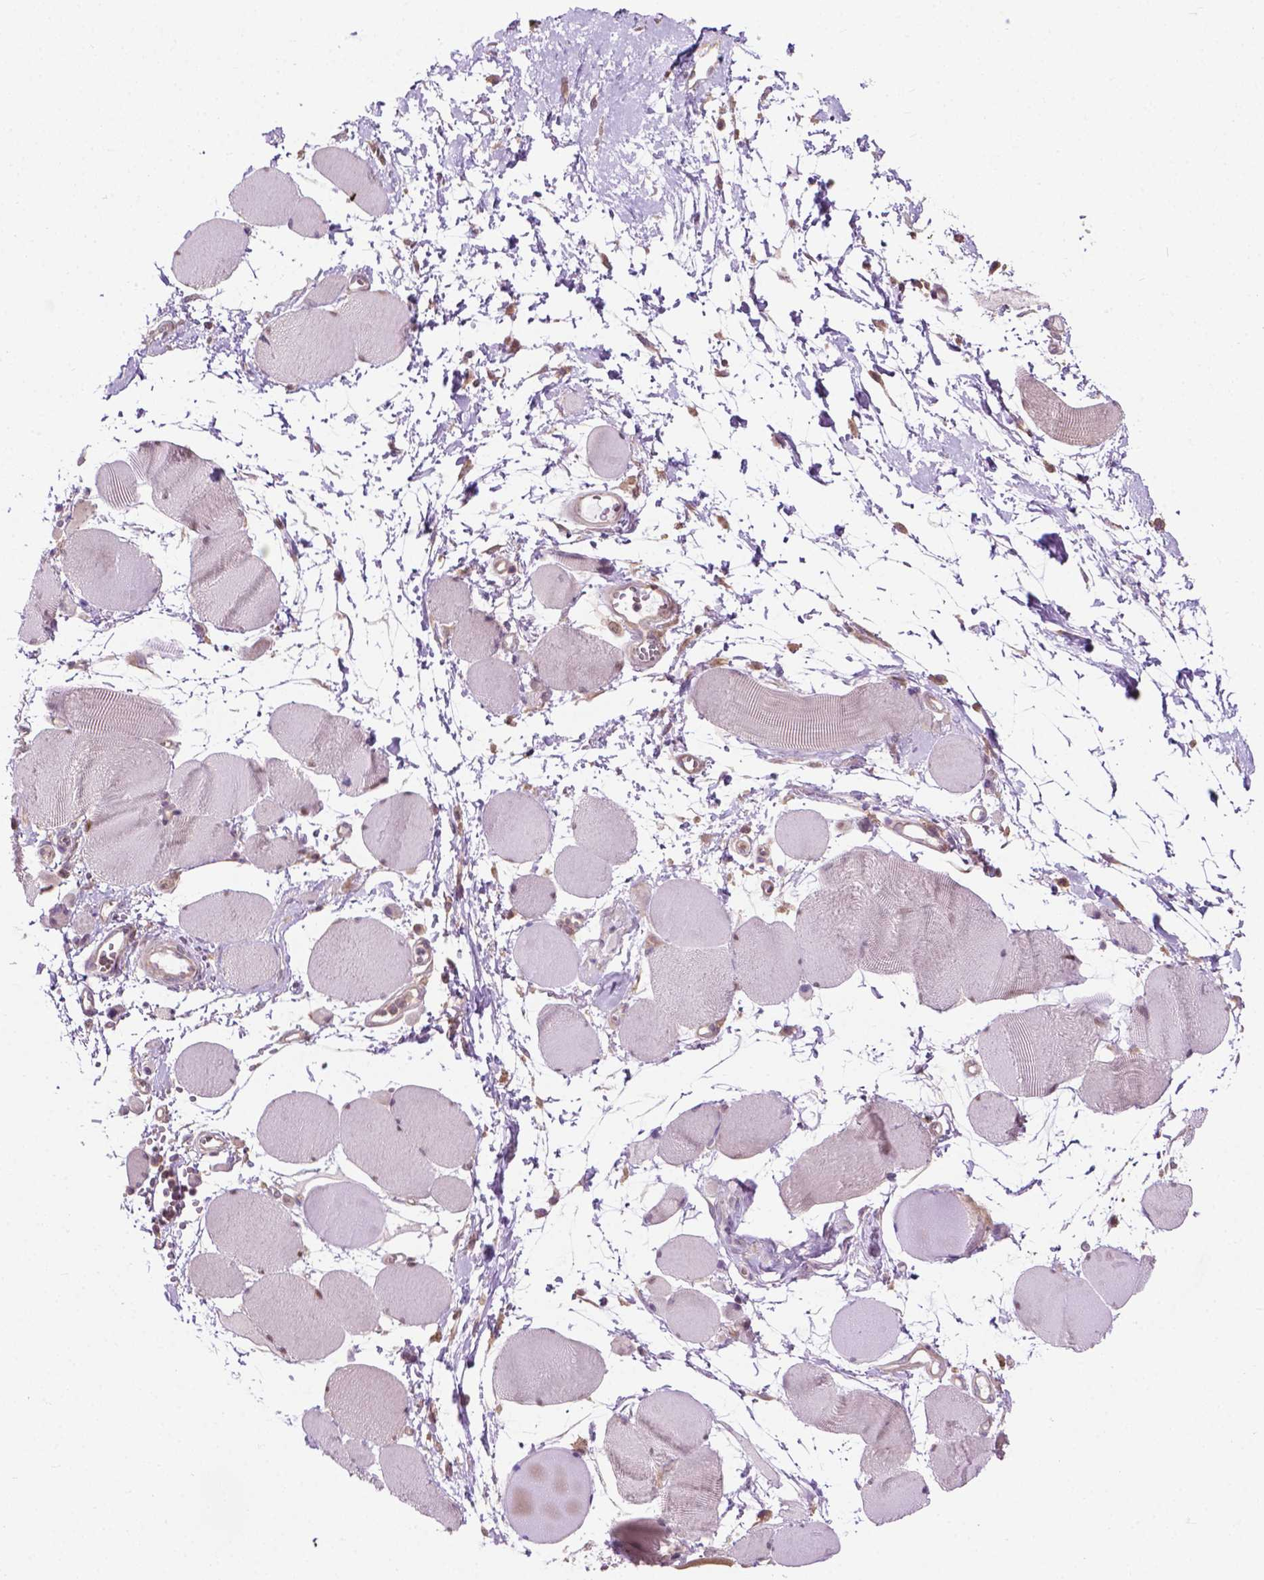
{"staining": {"intensity": "negative", "quantity": "none", "location": "none"}, "tissue": "skeletal muscle", "cell_type": "Myocytes", "image_type": "normal", "snomed": [{"axis": "morphology", "description": "Normal tissue, NOS"}, {"axis": "topography", "description": "Skeletal muscle"}], "caption": "The photomicrograph exhibits no significant staining in myocytes of skeletal muscle.", "gene": "MZT1", "patient": {"sex": "female", "age": 75}}